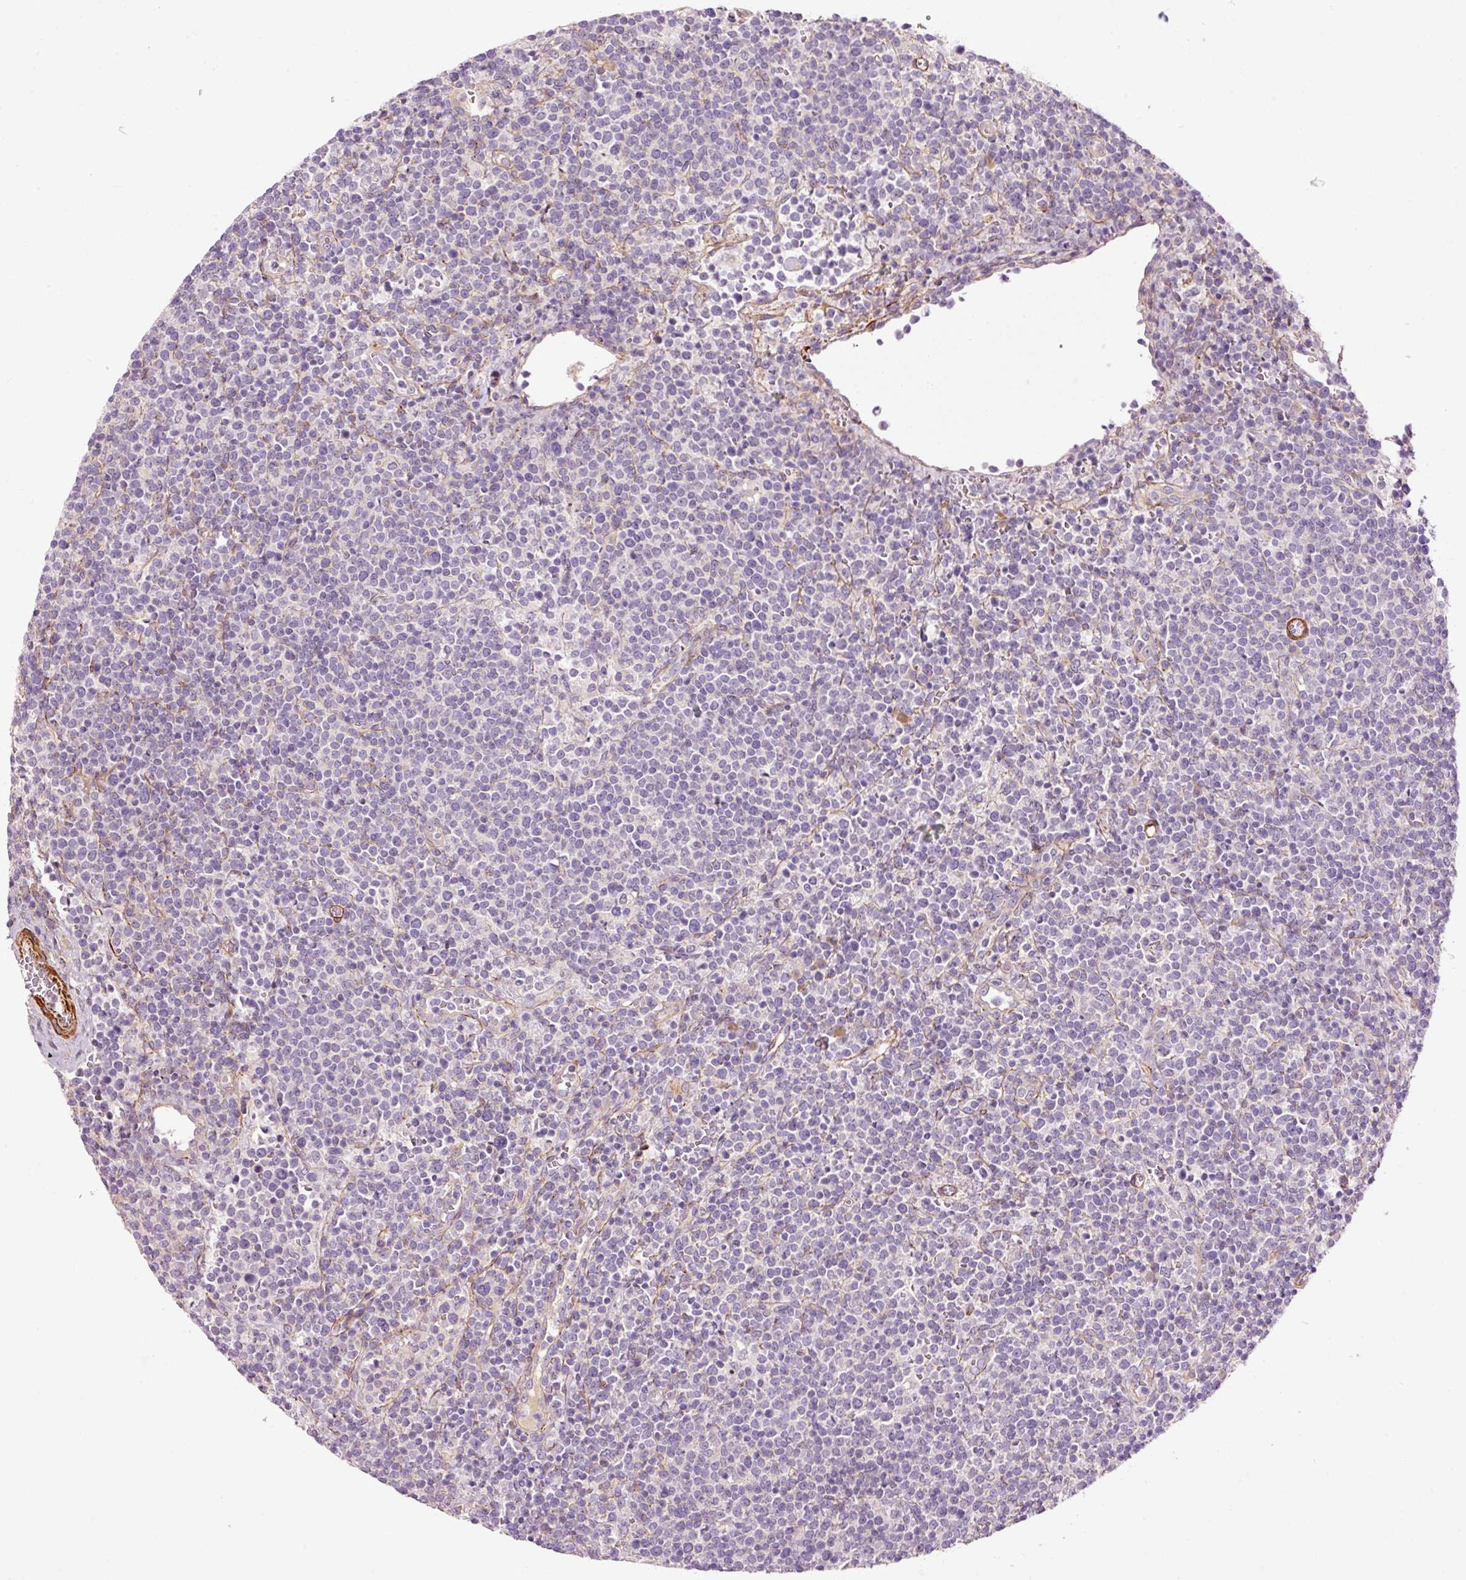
{"staining": {"intensity": "negative", "quantity": "none", "location": "none"}, "tissue": "lymphoma", "cell_type": "Tumor cells", "image_type": "cancer", "snomed": [{"axis": "morphology", "description": "Malignant lymphoma, non-Hodgkin's type, High grade"}, {"axis": "topography", "description": "Lymph node"}], "caption": "The photomicrograph reveals no staining of tumor cells in lymphoma. (Immunohistochemistry (ihc), brightfield microscopy, high magnification).", "gene": "ANKRD20A1", "patient": {"sex": "male", "age": 61}}